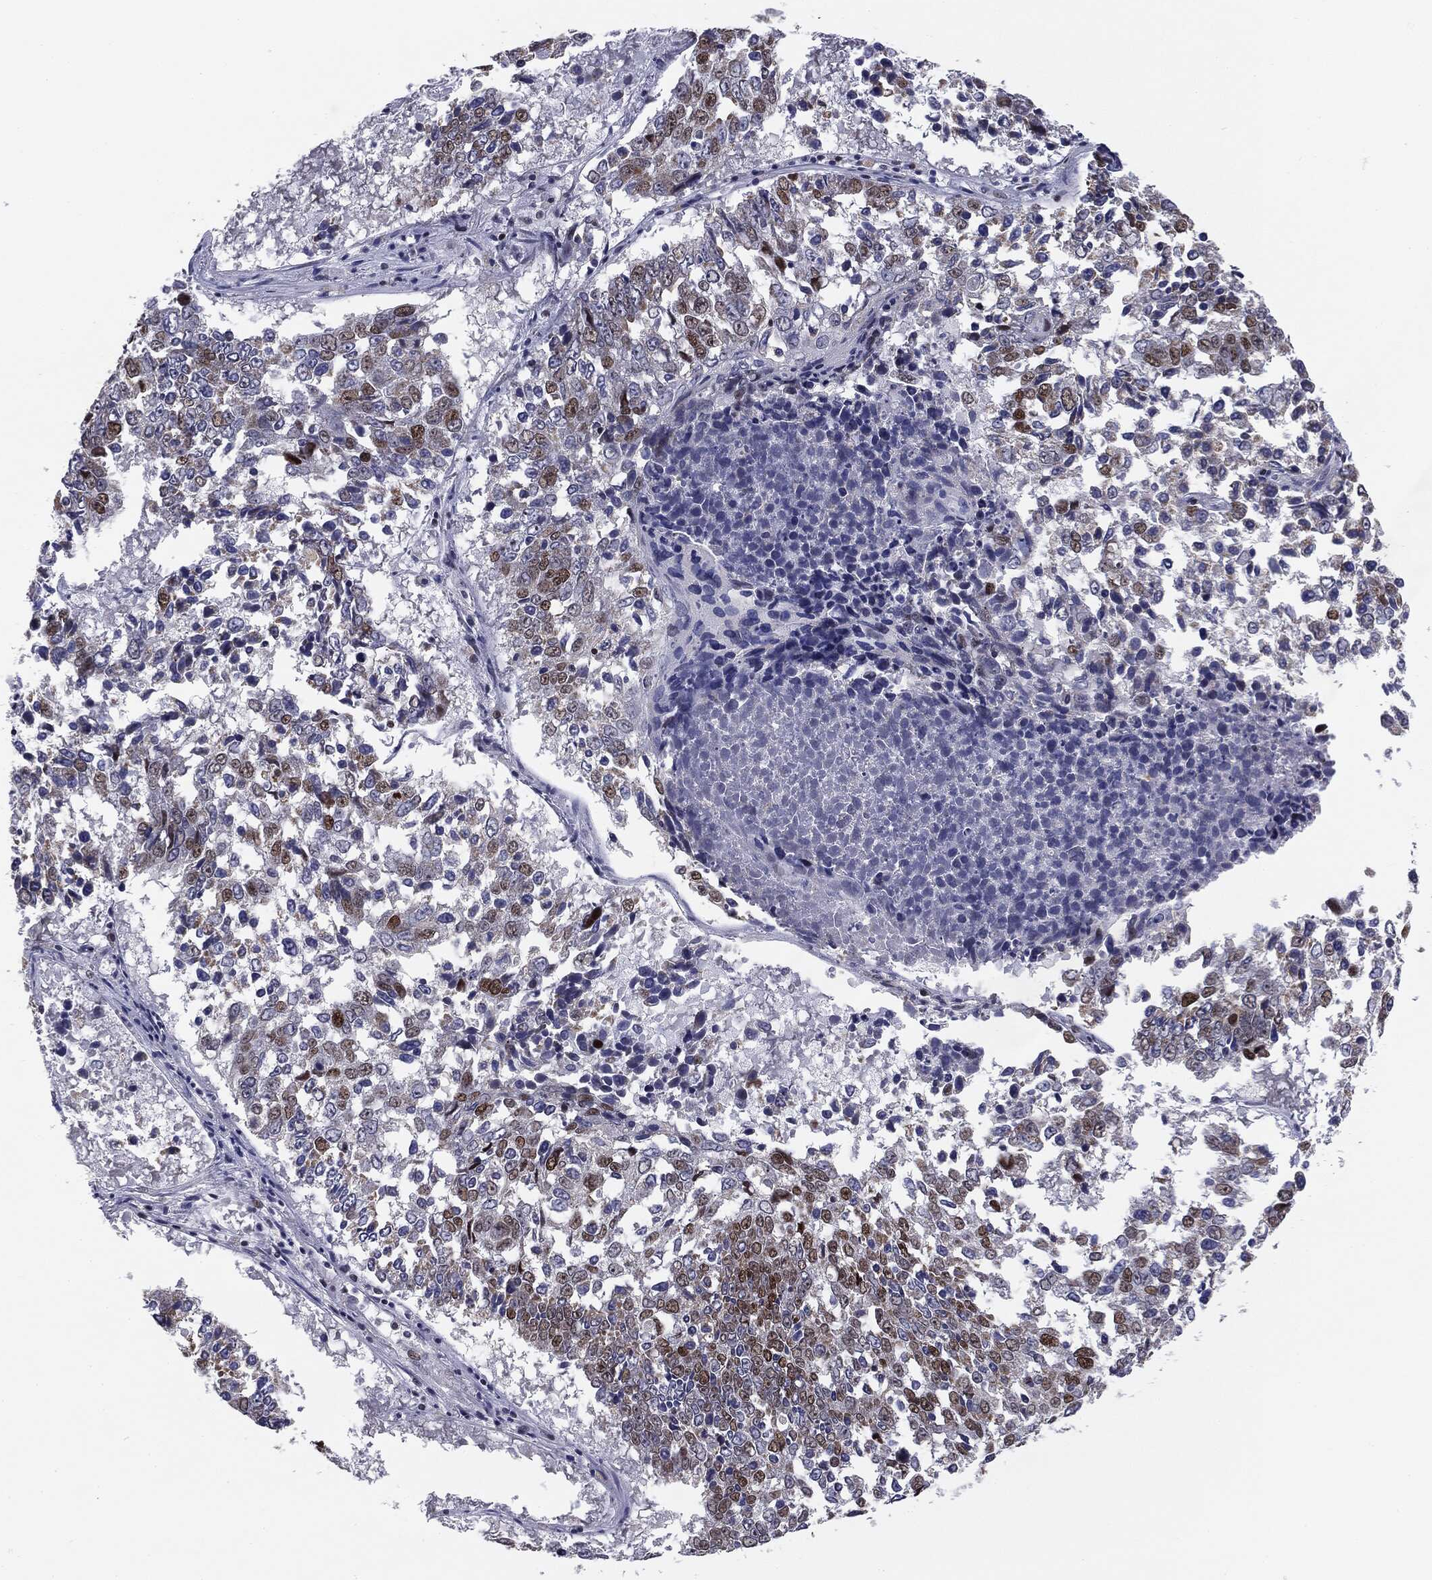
{"staining": {"intensity": "strong", "quantity": "<25%", "location": "nuclear"}, "tissue": "lung cancer", "cell_type": "Tumor cells", "image_type": "cancer", "snomed": [{"axis": "morphology", "description": "Squamous cell carcinoma, NOS"}, {"axis": "topography", "description": "Lung"}], "caption": "IHC micrograph of lung squamous cell carcinoma stained for a protein (brown), which reveals medium levels of strong nuclear positivity in about <25% of tumor cells.", "gene": "MDC1", "patient": {"sex": "male", "age": 82}}